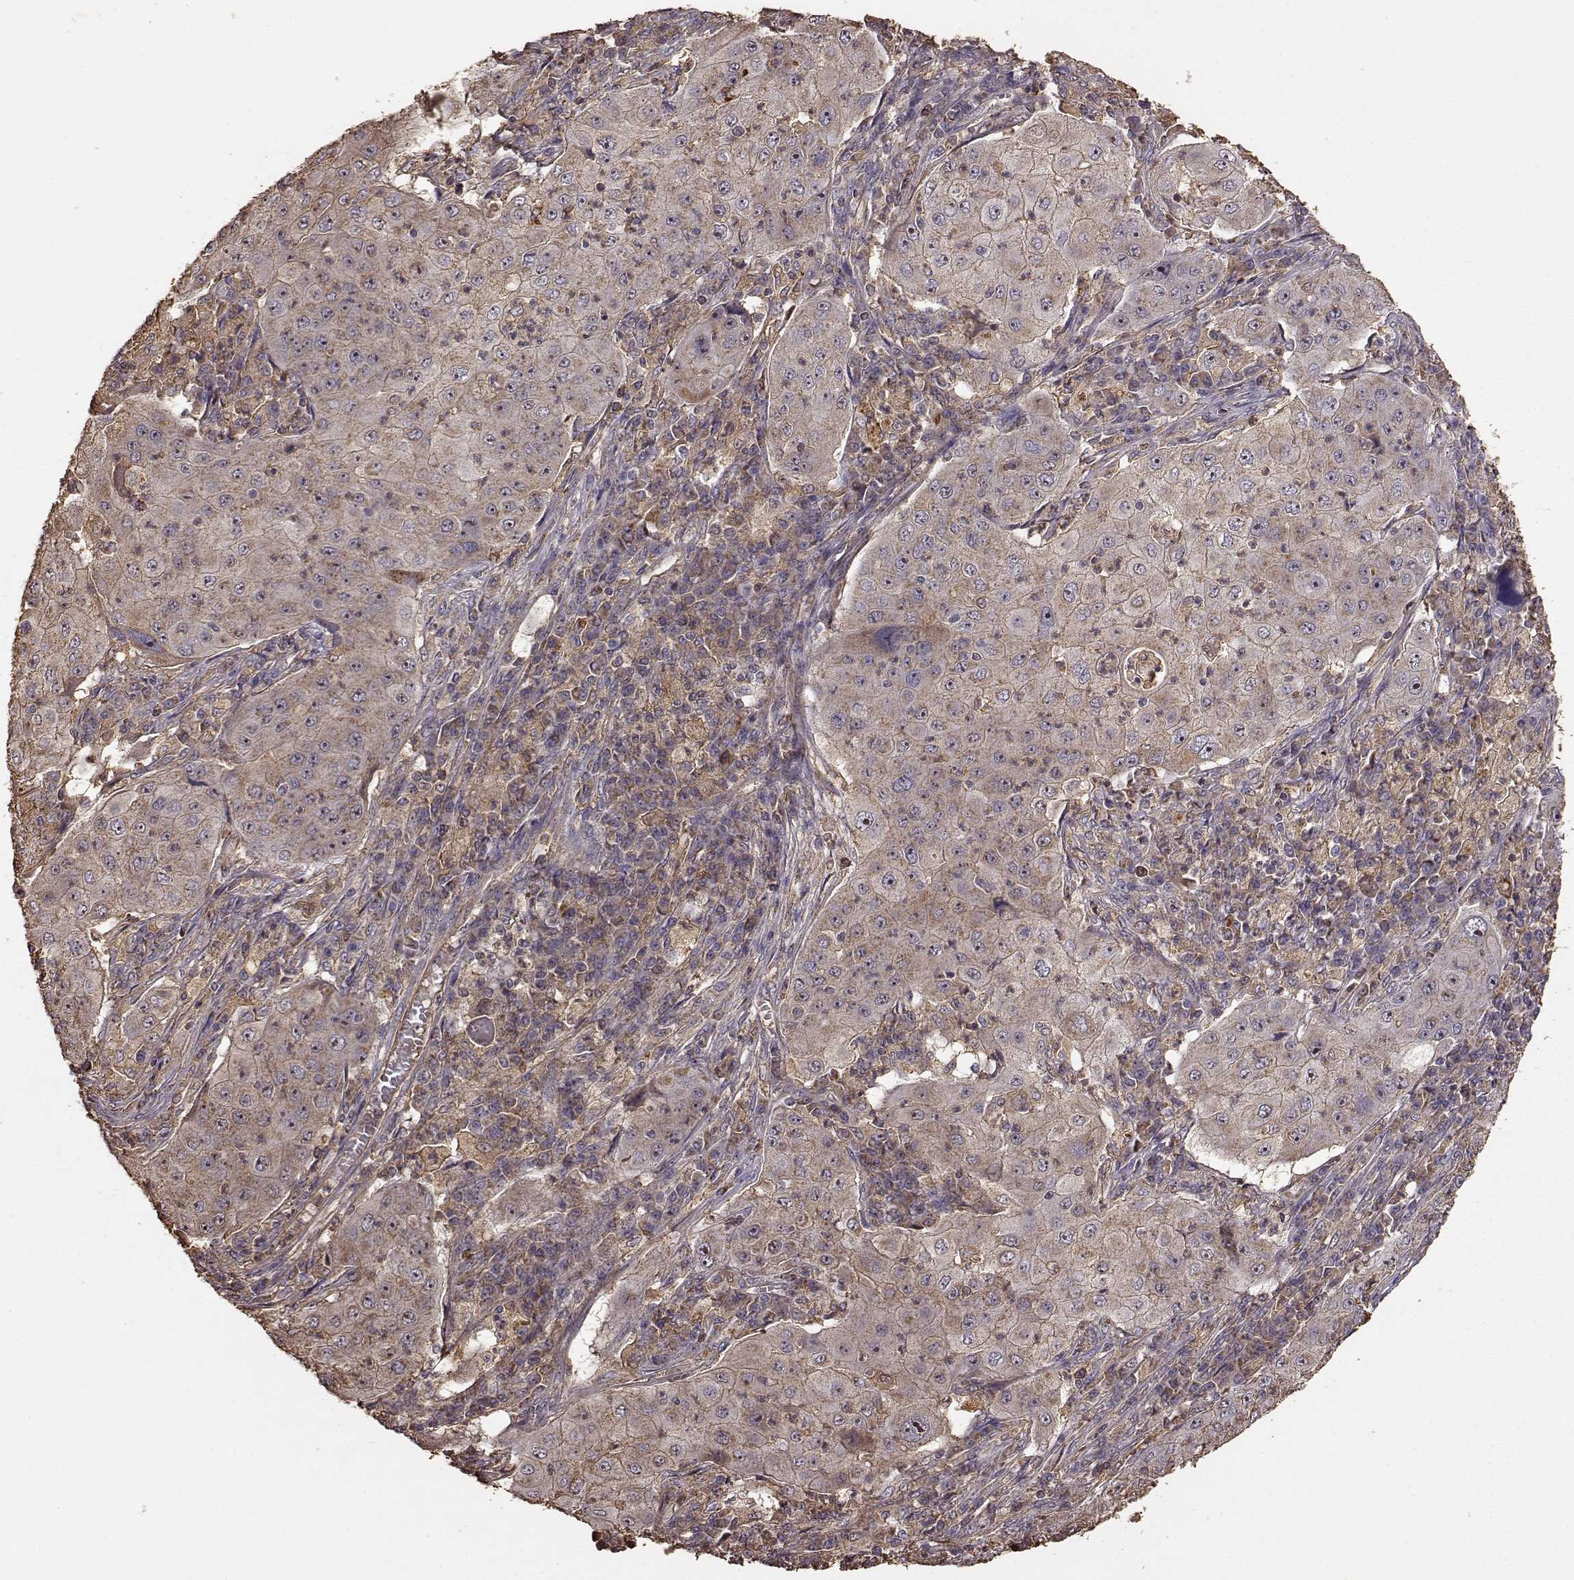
{"staining": {"intensity": "weak", "quantity": ">75%", "location": "cytoplasmic/membranous"}, "tissue": "lung cancer", "cell_type": "Tumor cells", "image_type": "cancer", "snomed": [{"axis": "morphology", "description": "Squamous cell carcinoma, NOS"}, {"axis": "topography", "description": "Lung"}], "caption": "Tumor cells exhibit low levels of weak cytoplasmic/membranous staining in about >75% of cells in squamous cell carcinoma (lung). Using DAB (brown) and hematoxylin (blue) stains, captured at high magnification using brightfield microscopy.", "gene": "PTGES2", "patient": {"sex": "female", "age": 59}}